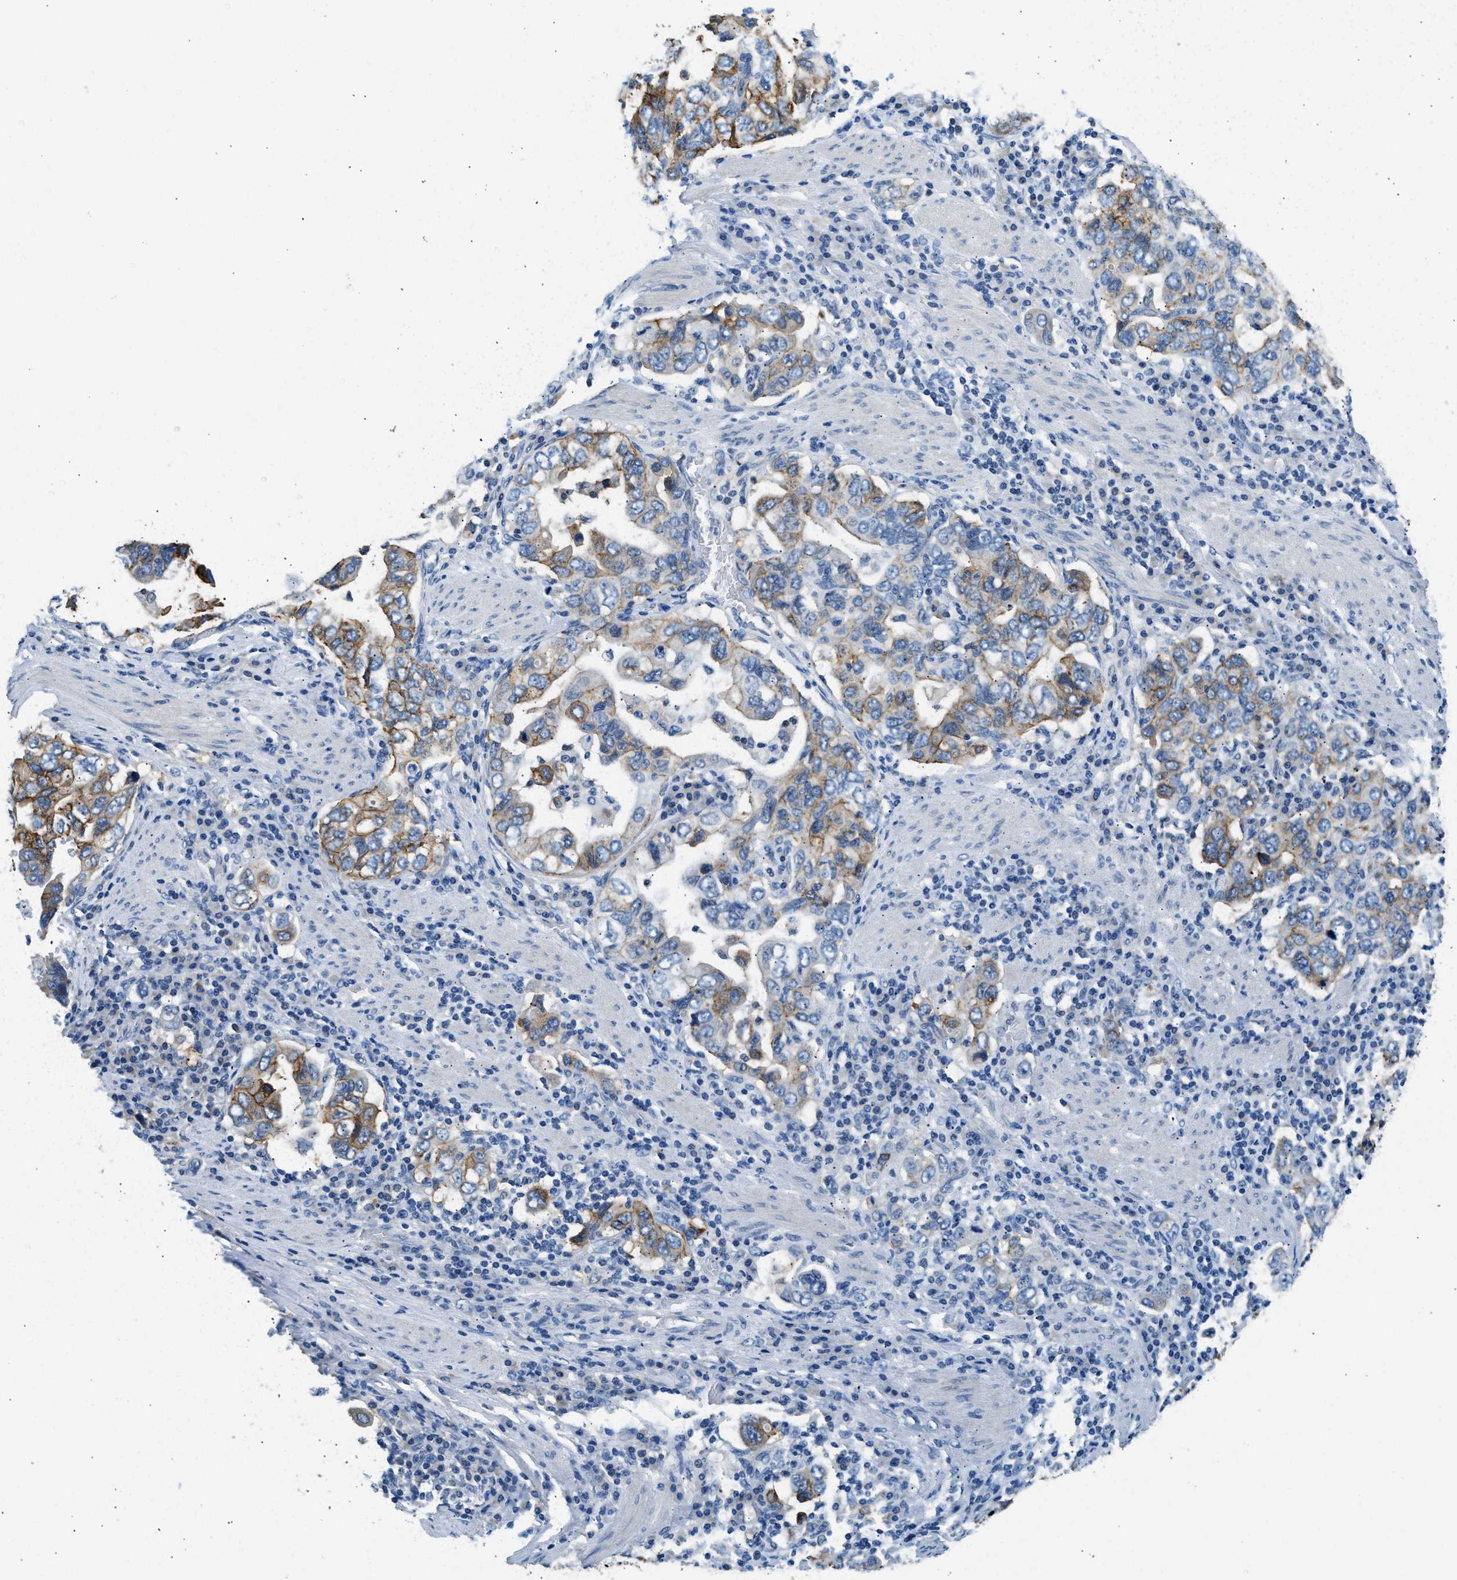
{"staining": {"intensity": "moderate", "quantity": "<25%", "location": "cytoplasmic/membranous"}, "tissue": "stomach cancer", "cell_type": "Tumor cells", "image_type": "cancer", "snomed": [{"axis": "morphology", "description": "Adenocarcinoma, NOS"}, {"axis": "topography", "description": "Stomach, upper"}], "caption": "Immunohistochemistry of adenocarcinoma (stomach) exhibits low levels of moderate cytoplasmic/membranous expression in about <25% of tumor cells.", "gene": "CLDN18", "patient": {"sex": "male", "age": 62}}